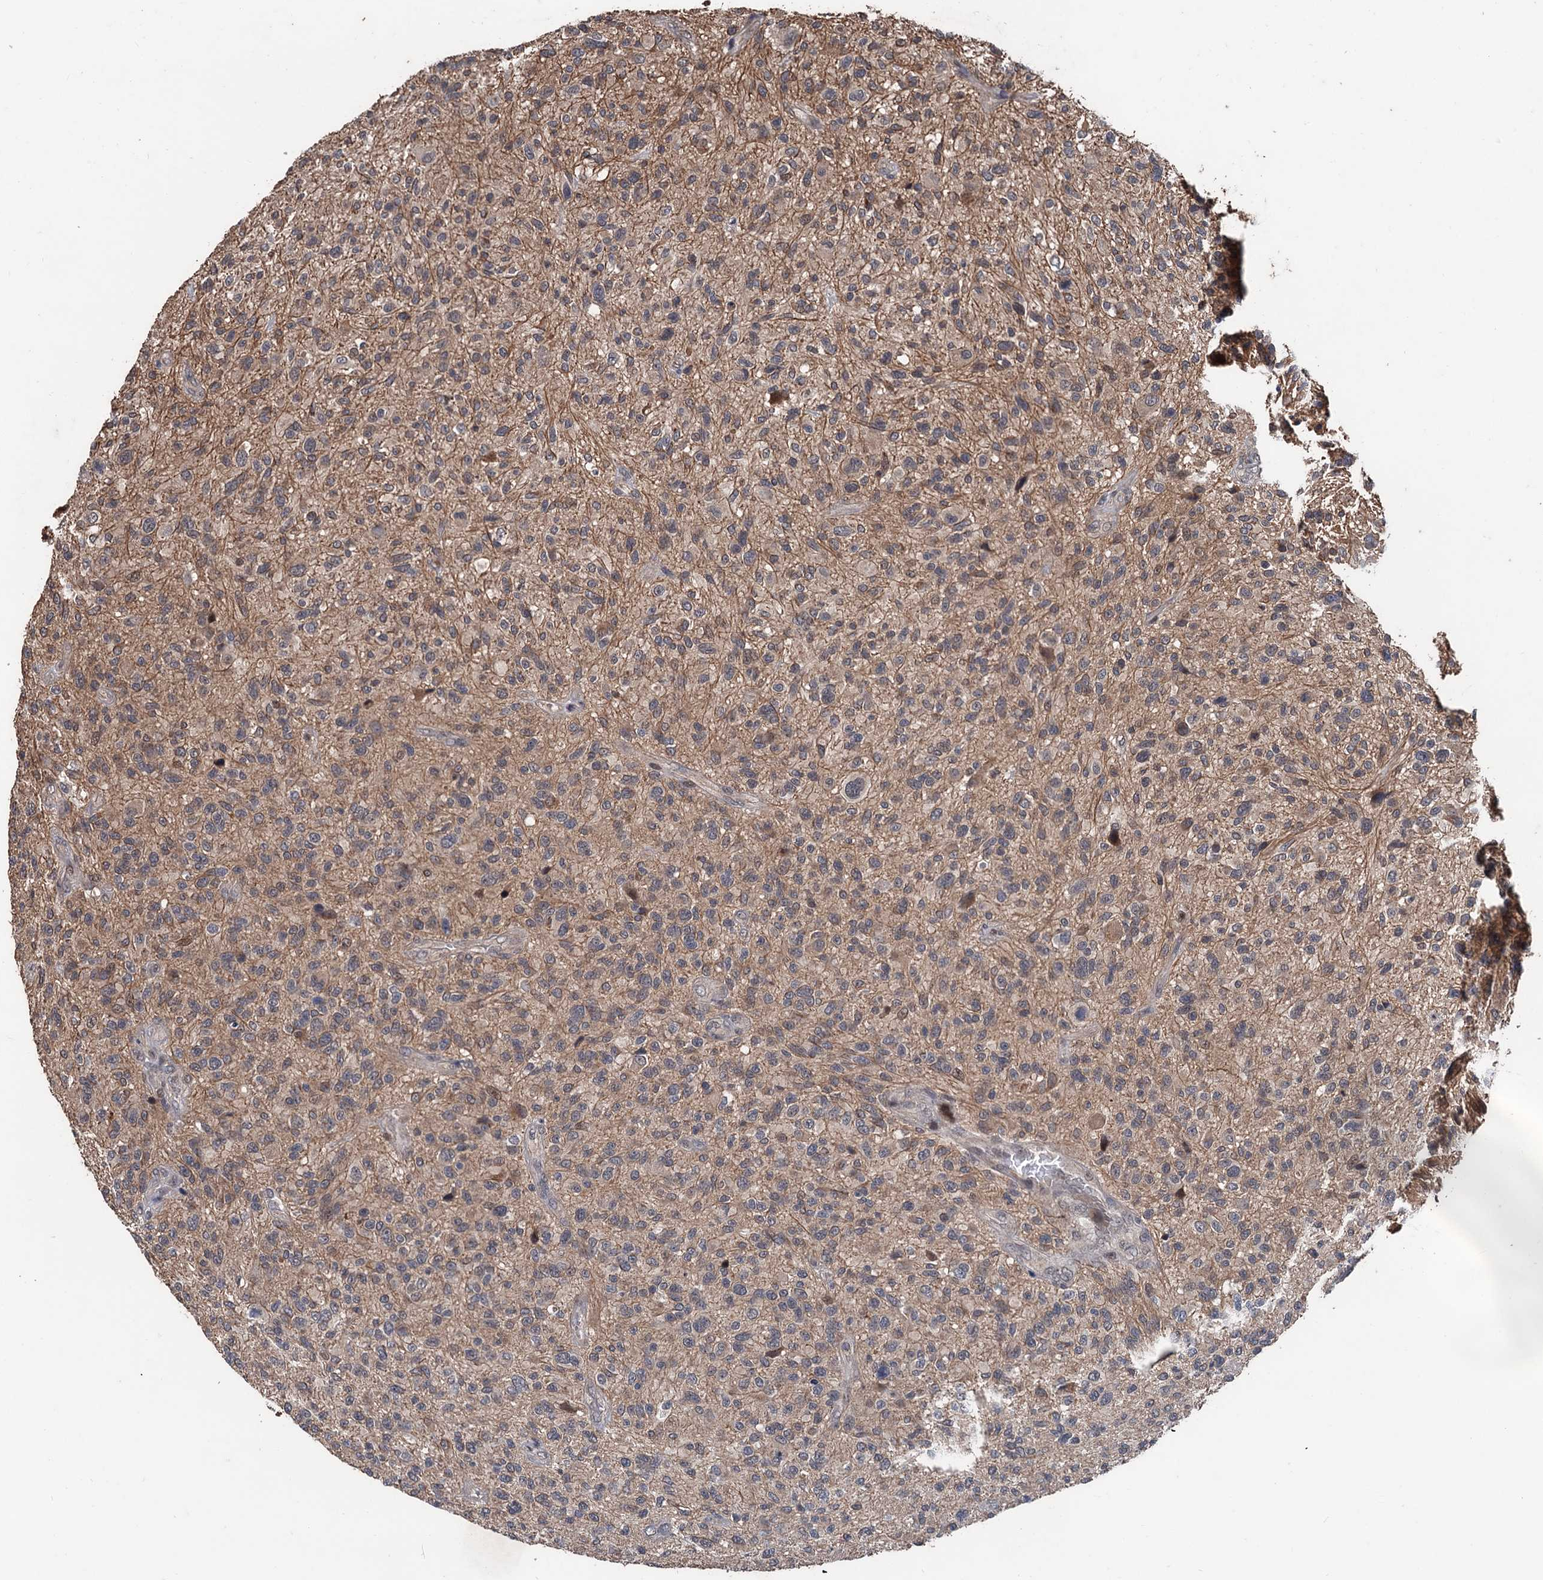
{"staining": {"intensity": "moderate", "quantity": "<25%", "location": "cytoplasmic/membranous"}, "tissue": "glioma", "cell_type": "Tumor cells", "image_type": "cancer", "snomed": [{"axis": "morphology", "description": "Glioma, malignant, High grade"}, {"axis": "topography", "description": "Brain"}], "caption": "Immunohistochemical staining of human malignant glioma (high-grade) shows low levels of moderate cytoplasmic/membranous positivity in about <25% of tumor cells.", "gene": "ZNF438", "patient": {"sex": "male", "age": 47}}